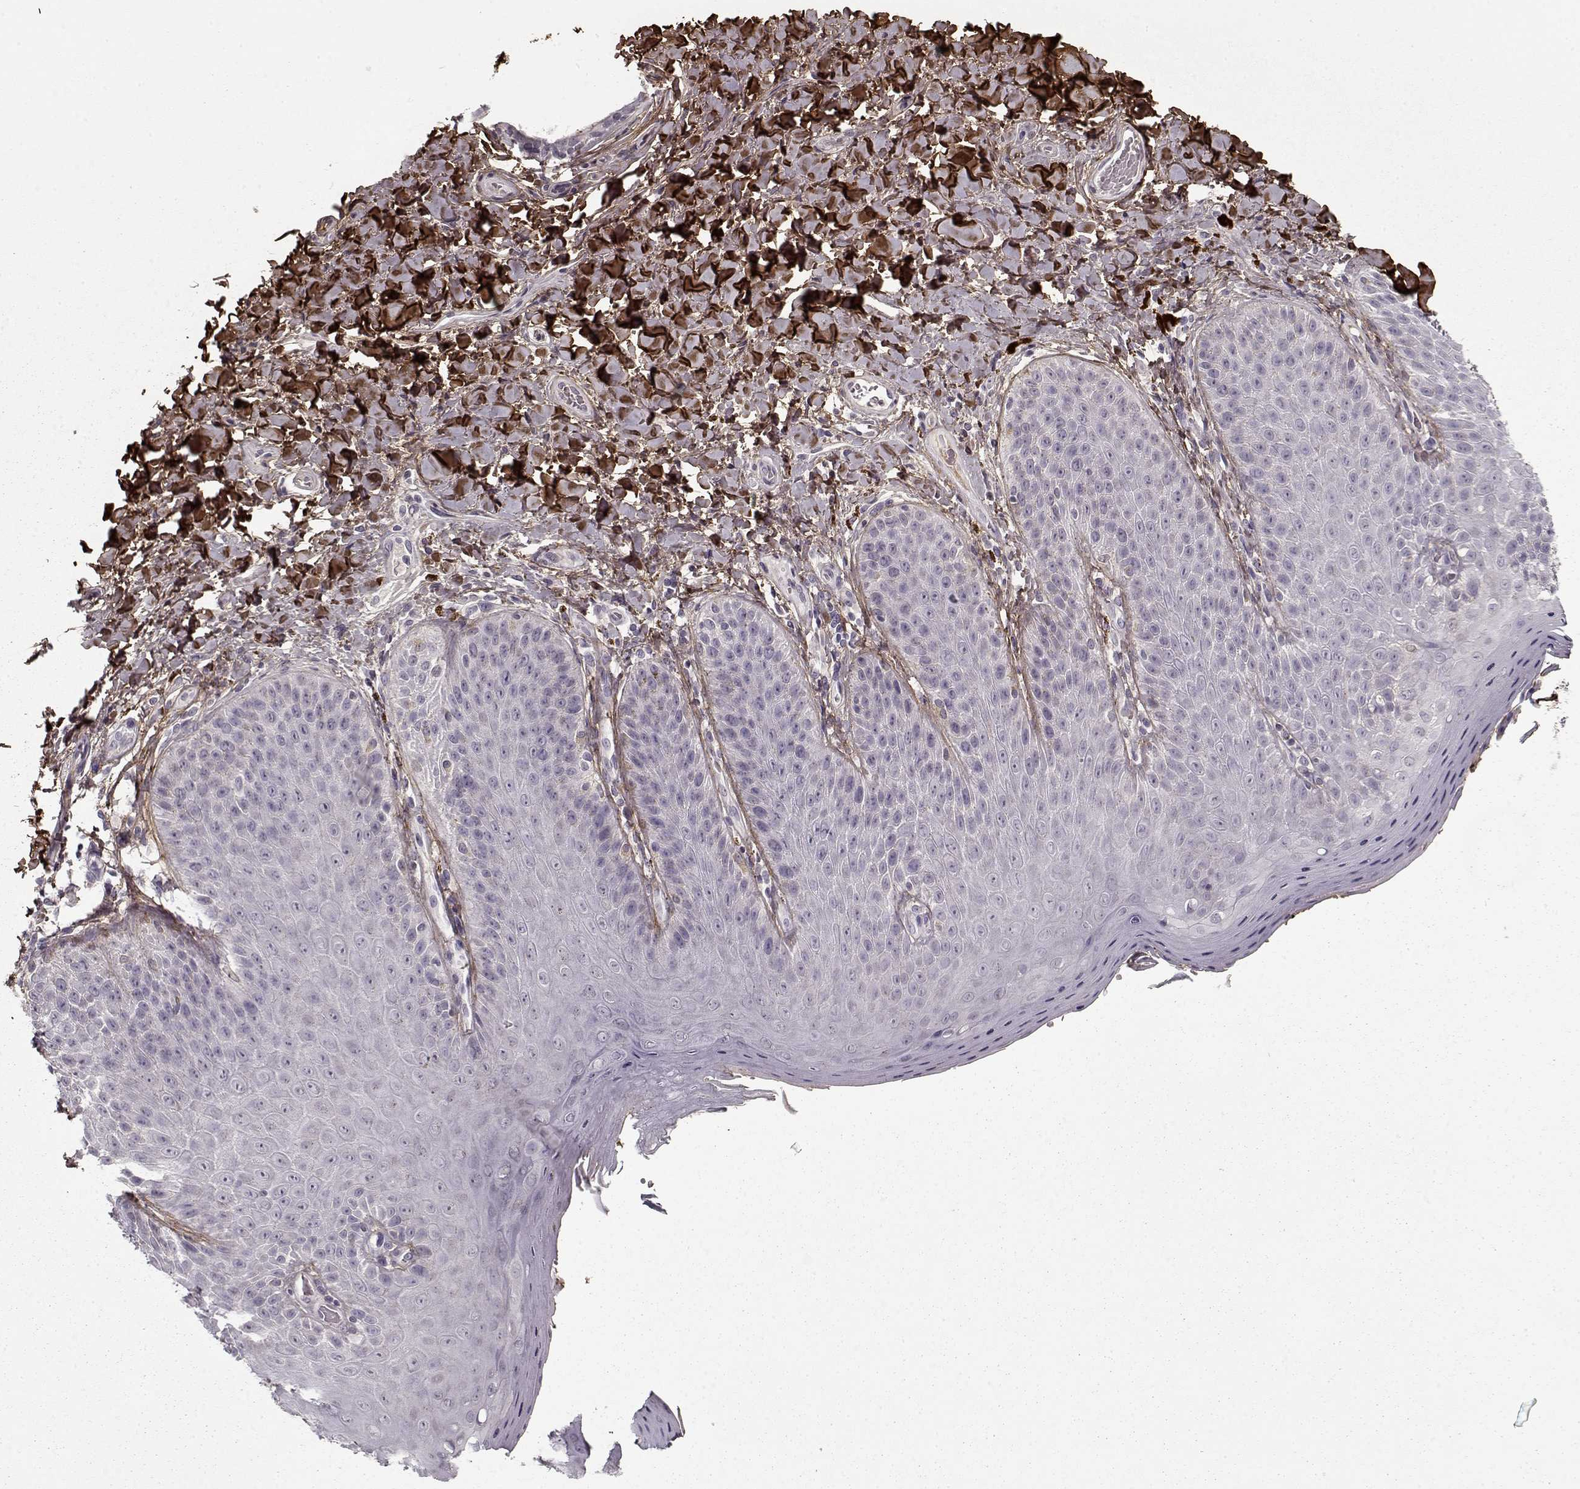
{"staining": {"intensity": "negative", "quantity": "none", "location": "none"}, "tissue": "skin", "cell_type": "Epidermal cells", "image_type": "normal", "snomed": [{"axis": "morphology", "description": "Normal tissue, NOS"}, {"axis": "topography", "description": "Anal"}], "caption": "DAB (3,3'-diaminobenzidine) immunohistochemical staining of normal human skin displays no significant positivity in epidermal cells. Brightfield microscopy of IHC stained with DAB (3,3'-diaminobenzidine) (brown) and hematoxylin (blue), captured at high magnification.", "gene": "LUM", "patient": {"sex": "male", "age": 53}}